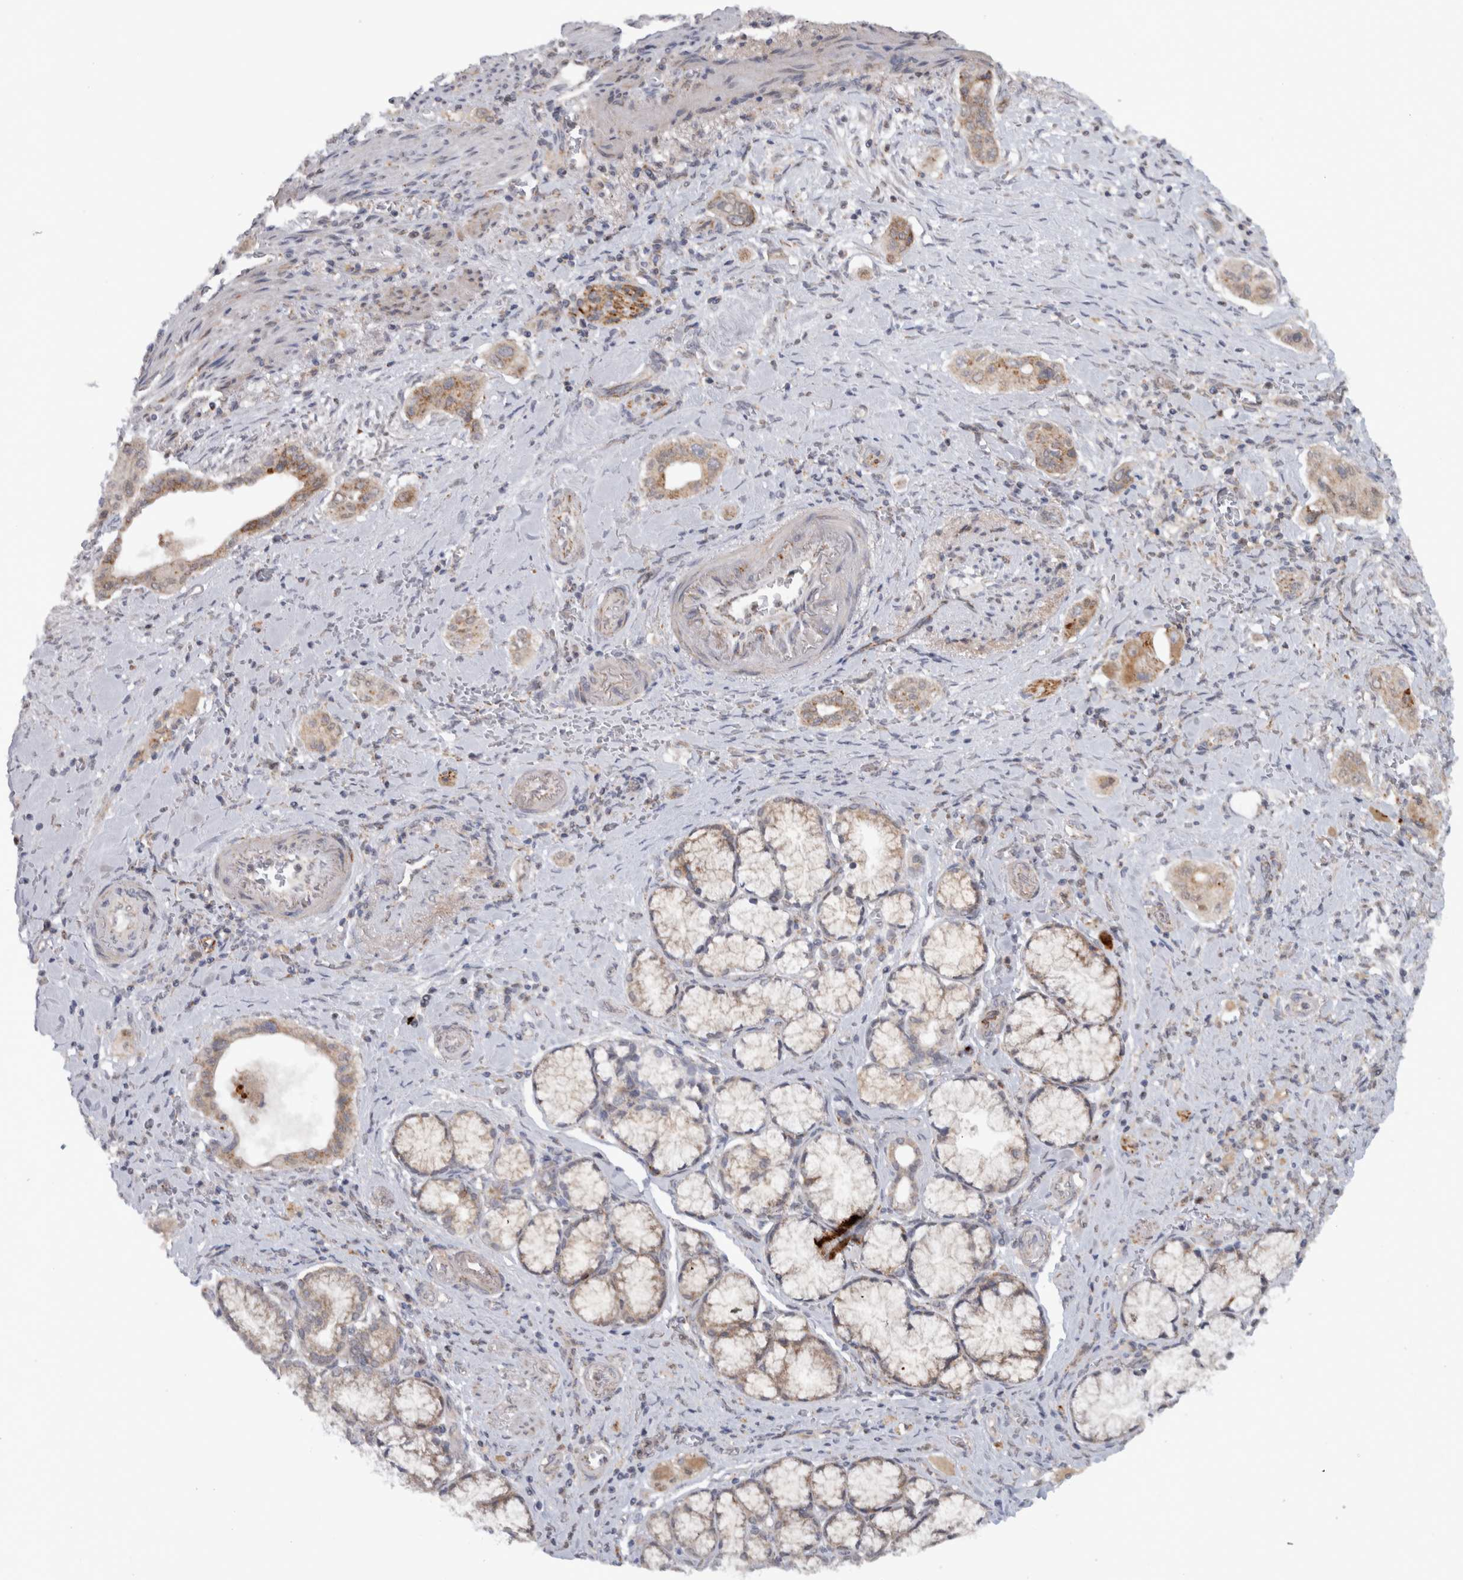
{"staining": {"intensity": "moderate", "quantity": ">75%", "location": "cytoplasmic/membranous"}, "tissue": "pancreatic cancer", "cell_type": "Tumor cells", "image_type": "cancer", "snomed": [{"axis": "morphology", "description": "Adenocarcinoma, NOS"}, {"axis": "topography", "description": "Pancreas"}], "caption": "A high-resolution image shows immunohistochemistry (IHC) staining of adenocarcinoma (pancreatic), which reveals moderate cytoplasmic/membranous positivity in about >75% of tumor cells.", "gene": "RAB18", "patient": {"sex": "male", "age": 77}}